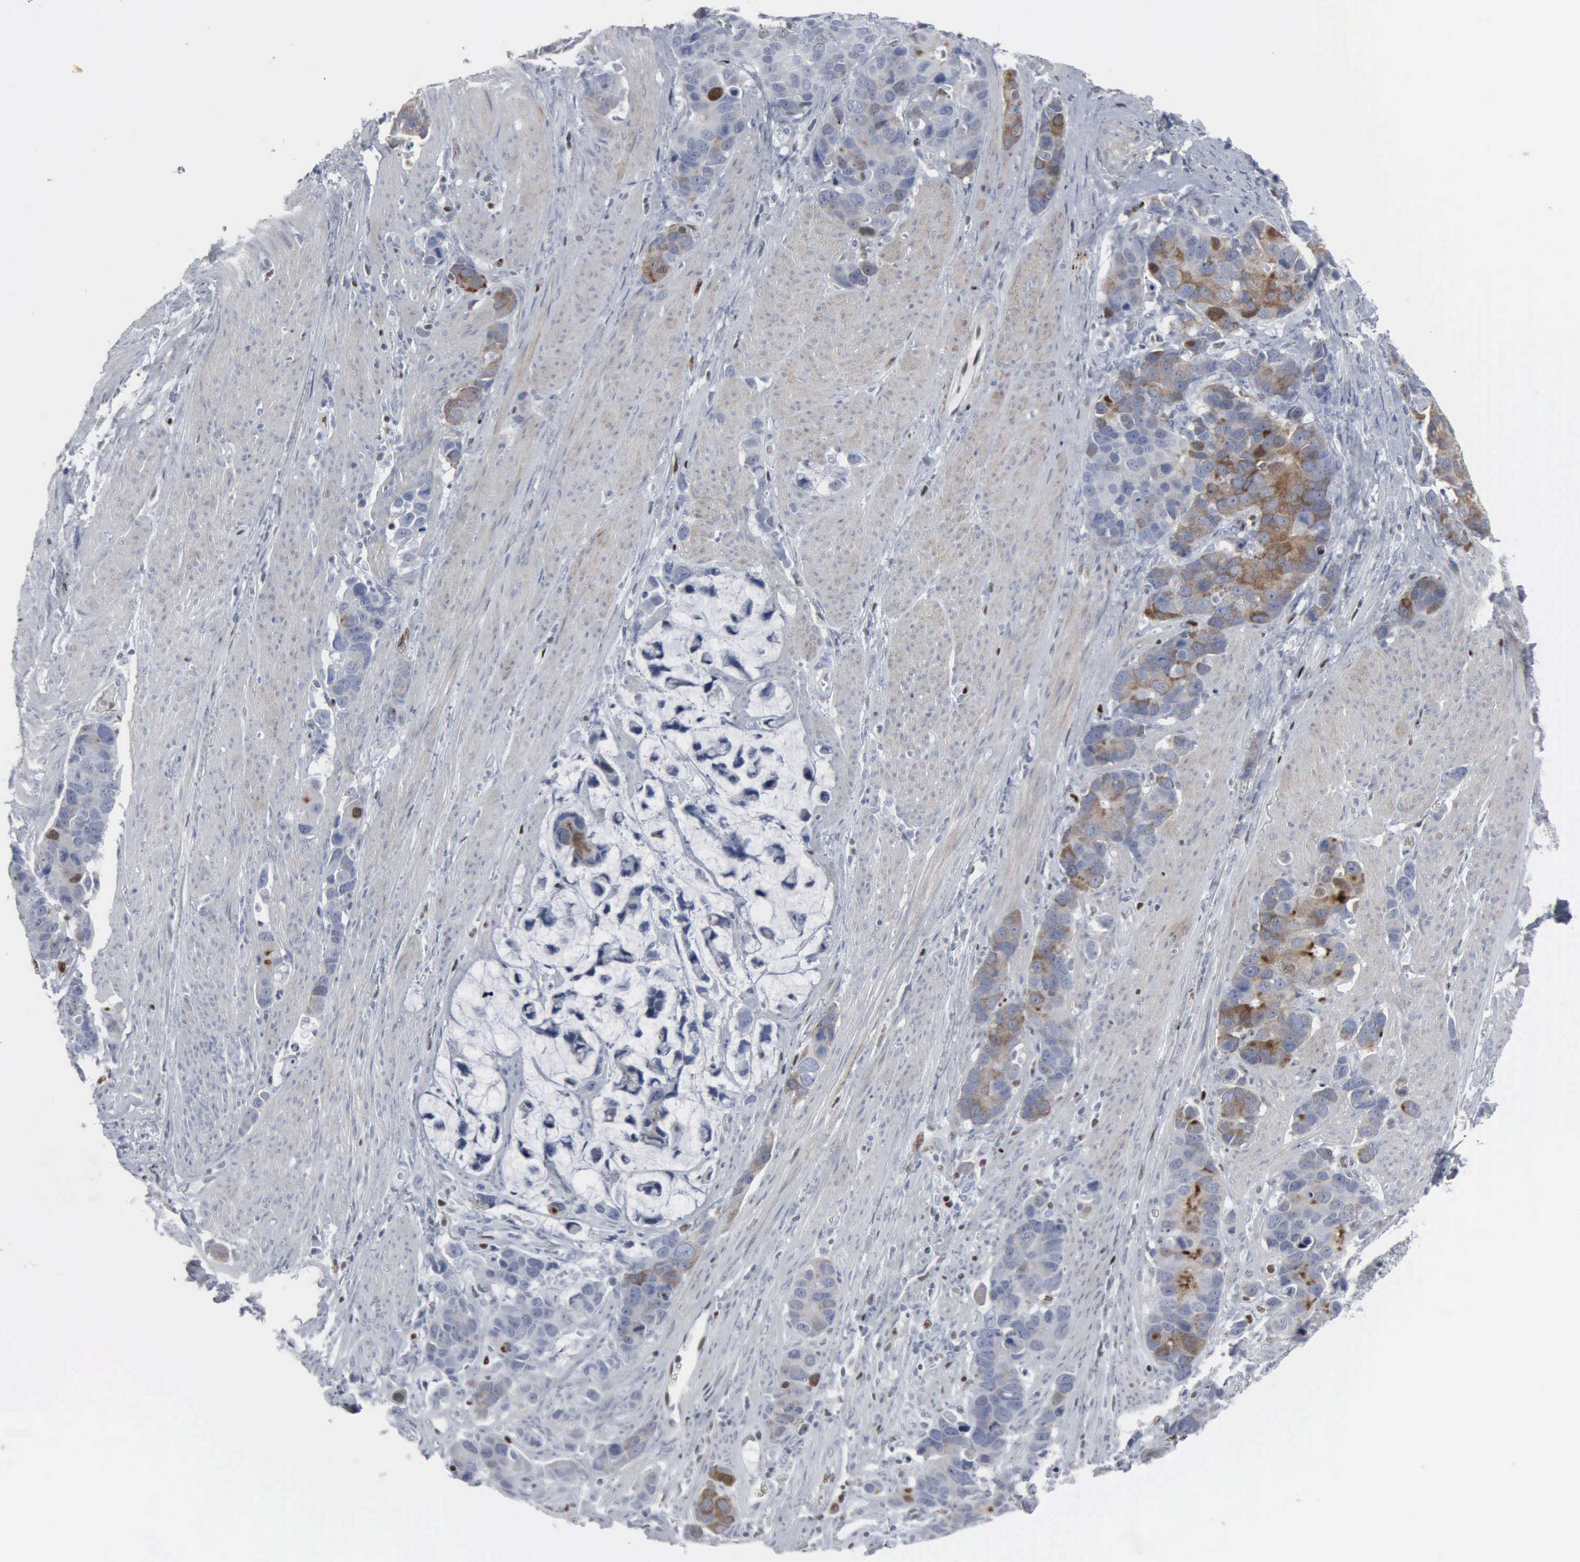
{"staining": {"intensity": "moderate", "quantity": "25%-75%", "location": "cytoplasmic/membranous,nuclear"}, "tissue": "stomach cancer", "cell_type": "Tumor cells", "image_type": "cancer", "snomed": [{"axis": "morphology", "description": "Adenocarcinoma, NOS"}, {"axis": "topography", "description": "Stomach, upper"}], "caption": "Protein expression by immunohistochemistry shows moderate cytoplasmic/membranous and nuclear expression in about 25%-75% of tumor cells in stomach cancer.", "gene": "CCND3", "patient": {"sex": "male", "age": 71}}